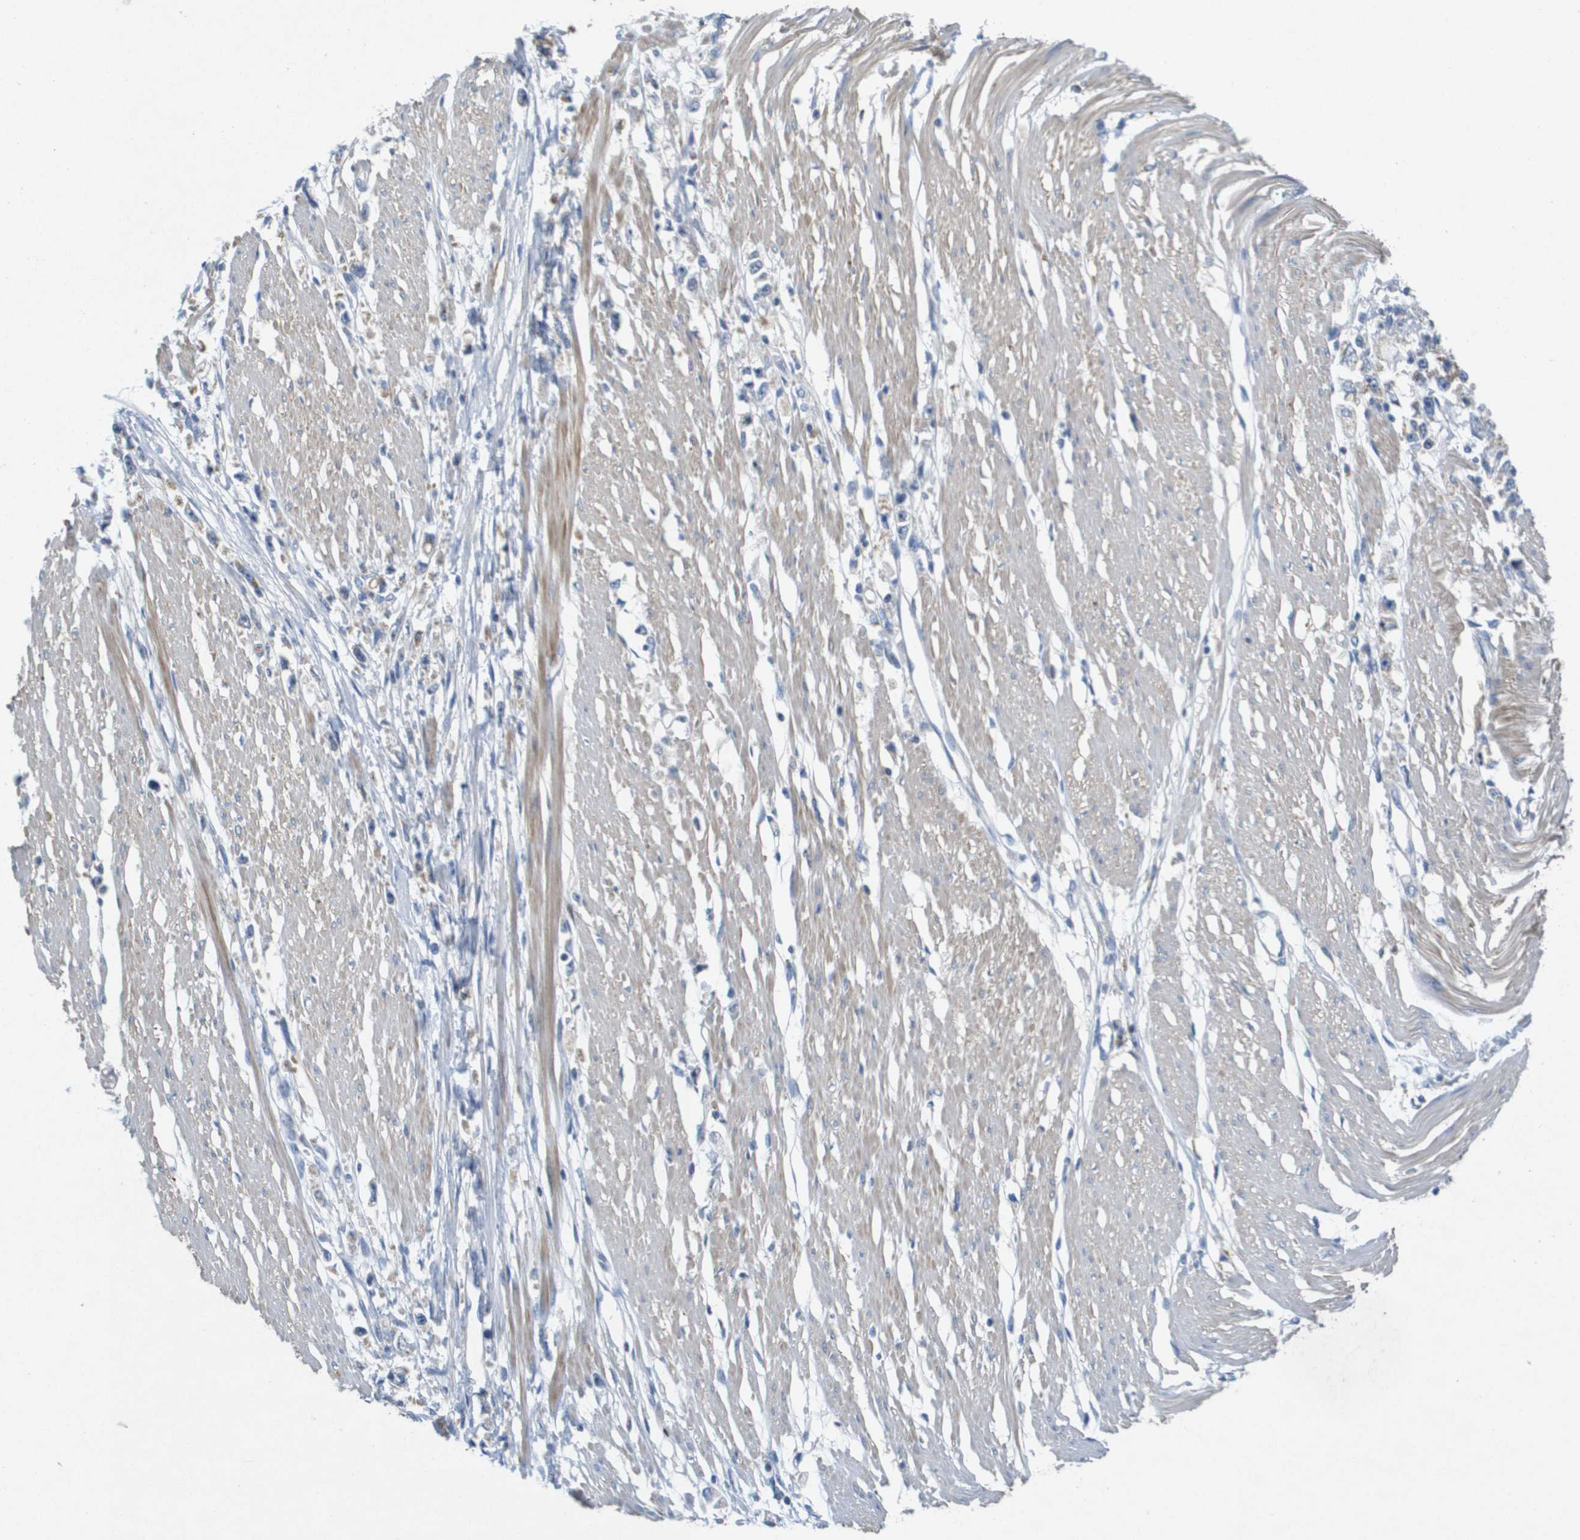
{"staining": {"intensity": "negative", "quantity": "none", "location": "none"}, "tissue": "stomach cancer", "cell_type": "Tumor cells", "image_type": "cancer", "snomed": [{"axis": "morphology", "description": "Adenocarcinoma, NOS"}, {"axis": "topography", "description": "Stomach"}], "caption": "Tumor cells are negative for brown protein staining in stomach cancer.", "gene": "B3GNT5", "patient": {"sex": "female", "age": 59}}